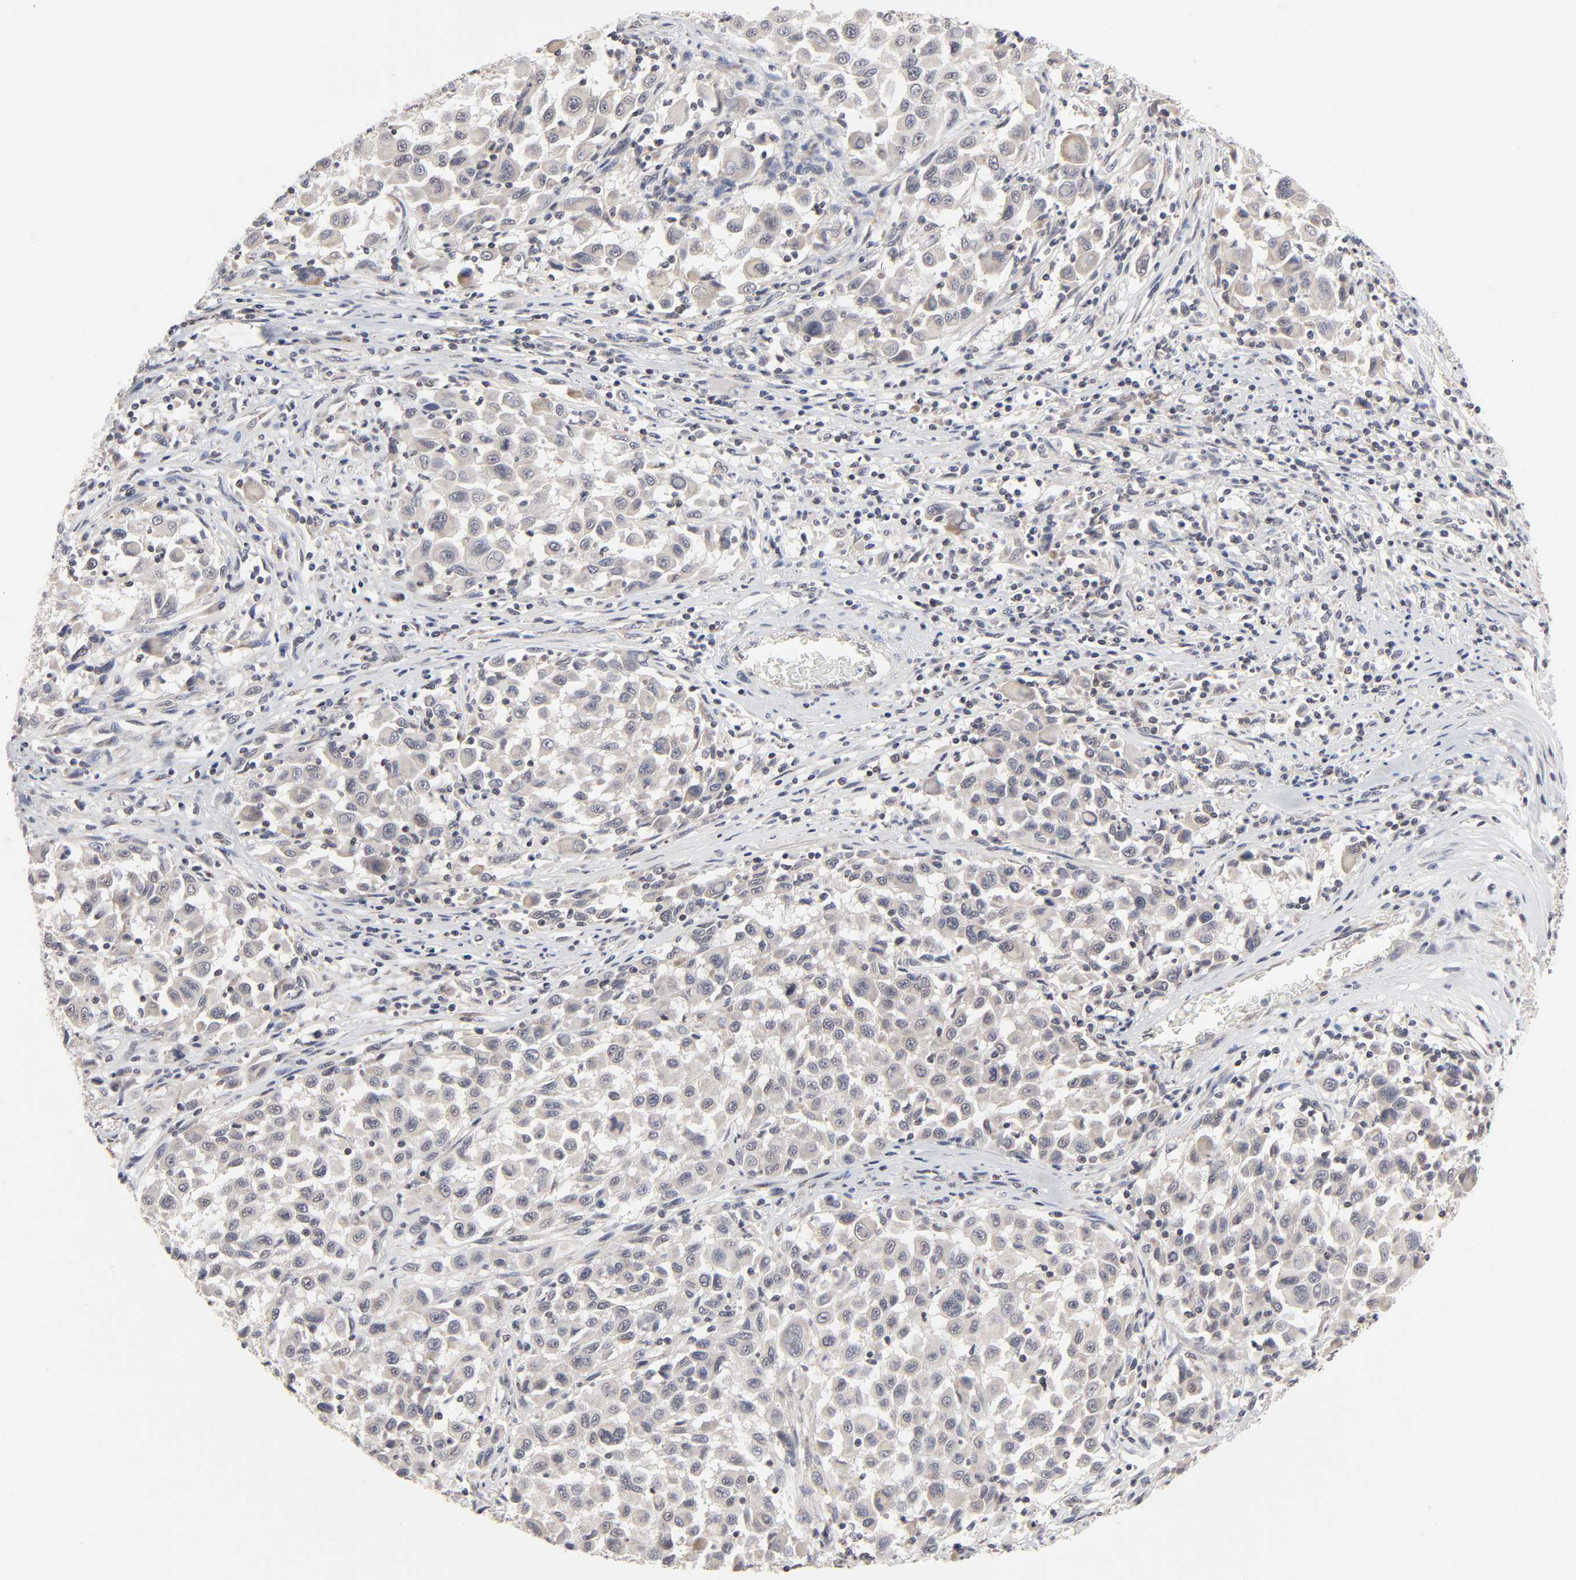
{"staining": {"intensity": "weak", "quantity": "25%-75%", "location": "cytoplasmic/membranous"}, "tissue": "melanoma", "cell_type": "Tumor cells", "image_type": "cancer", "snomed": [{"axis": "morphology", "description": "Malignant melanoma, Metastatic site"}, {"axis": "topography", "description": "Lymph node"}], "caption": "This is an image of immunohistochemistry (IHC) staining of malignant melanoma (metastatic site), which shows weak positivity in the cytoplasmic/membranous of tumor cells.", "gene": "AUH", "patient": {"sex": "male", "age": 61}}